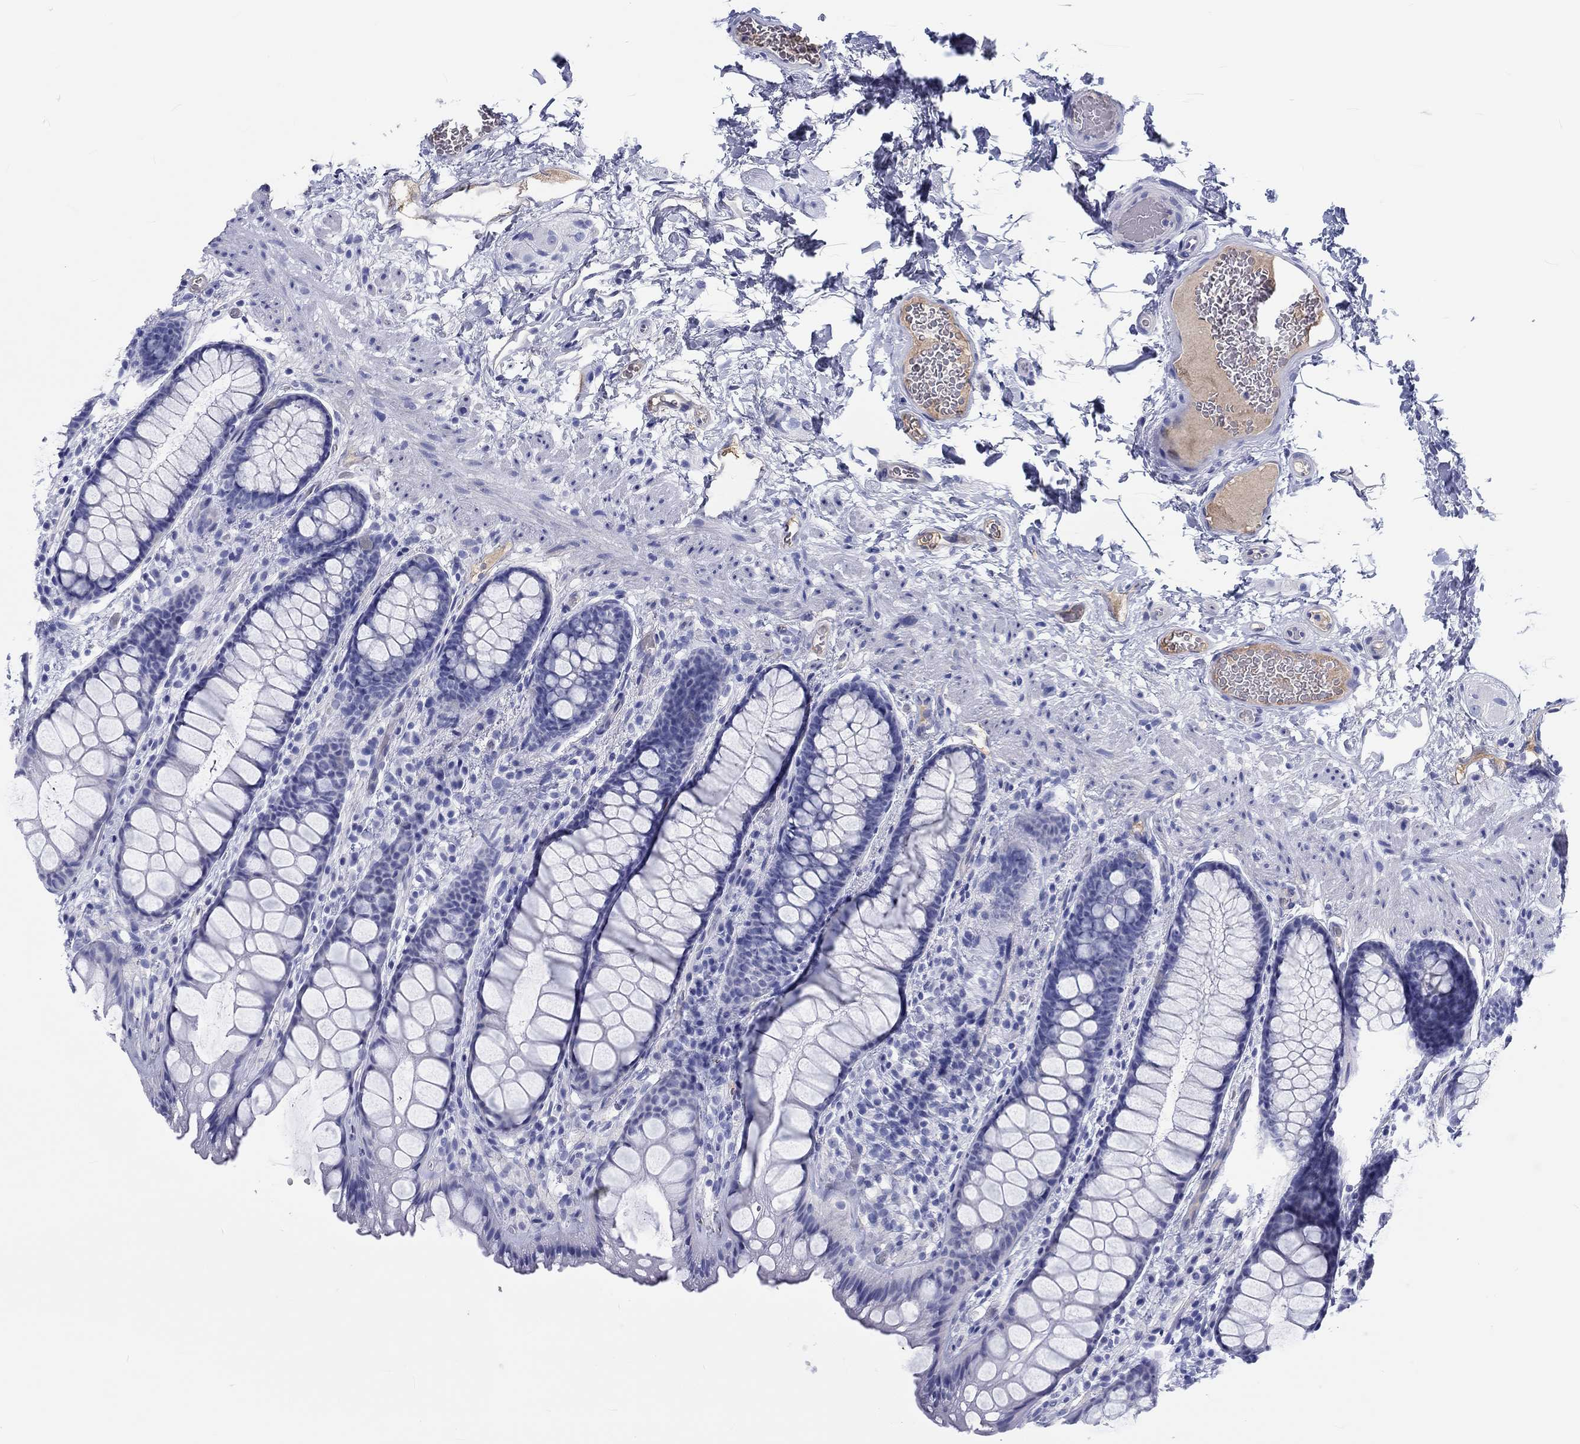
{"staining": {"intensity": "negative", "quantity": "none", "location": "none"}, "tissue": "rectum", "cell_type": "Glandular cells", "image_type": "normal", "snomed": [{"axis": "morphology", "description": "Normal tissue, NOS"}, {"axis": "topography", "description": "Rectum"}], "caption": "Protein analysis of unremarkable rectum shows no significant staining in glandular cells.", "gene": "CDY1B", "patient": {"sex": "female", "age": 62}}